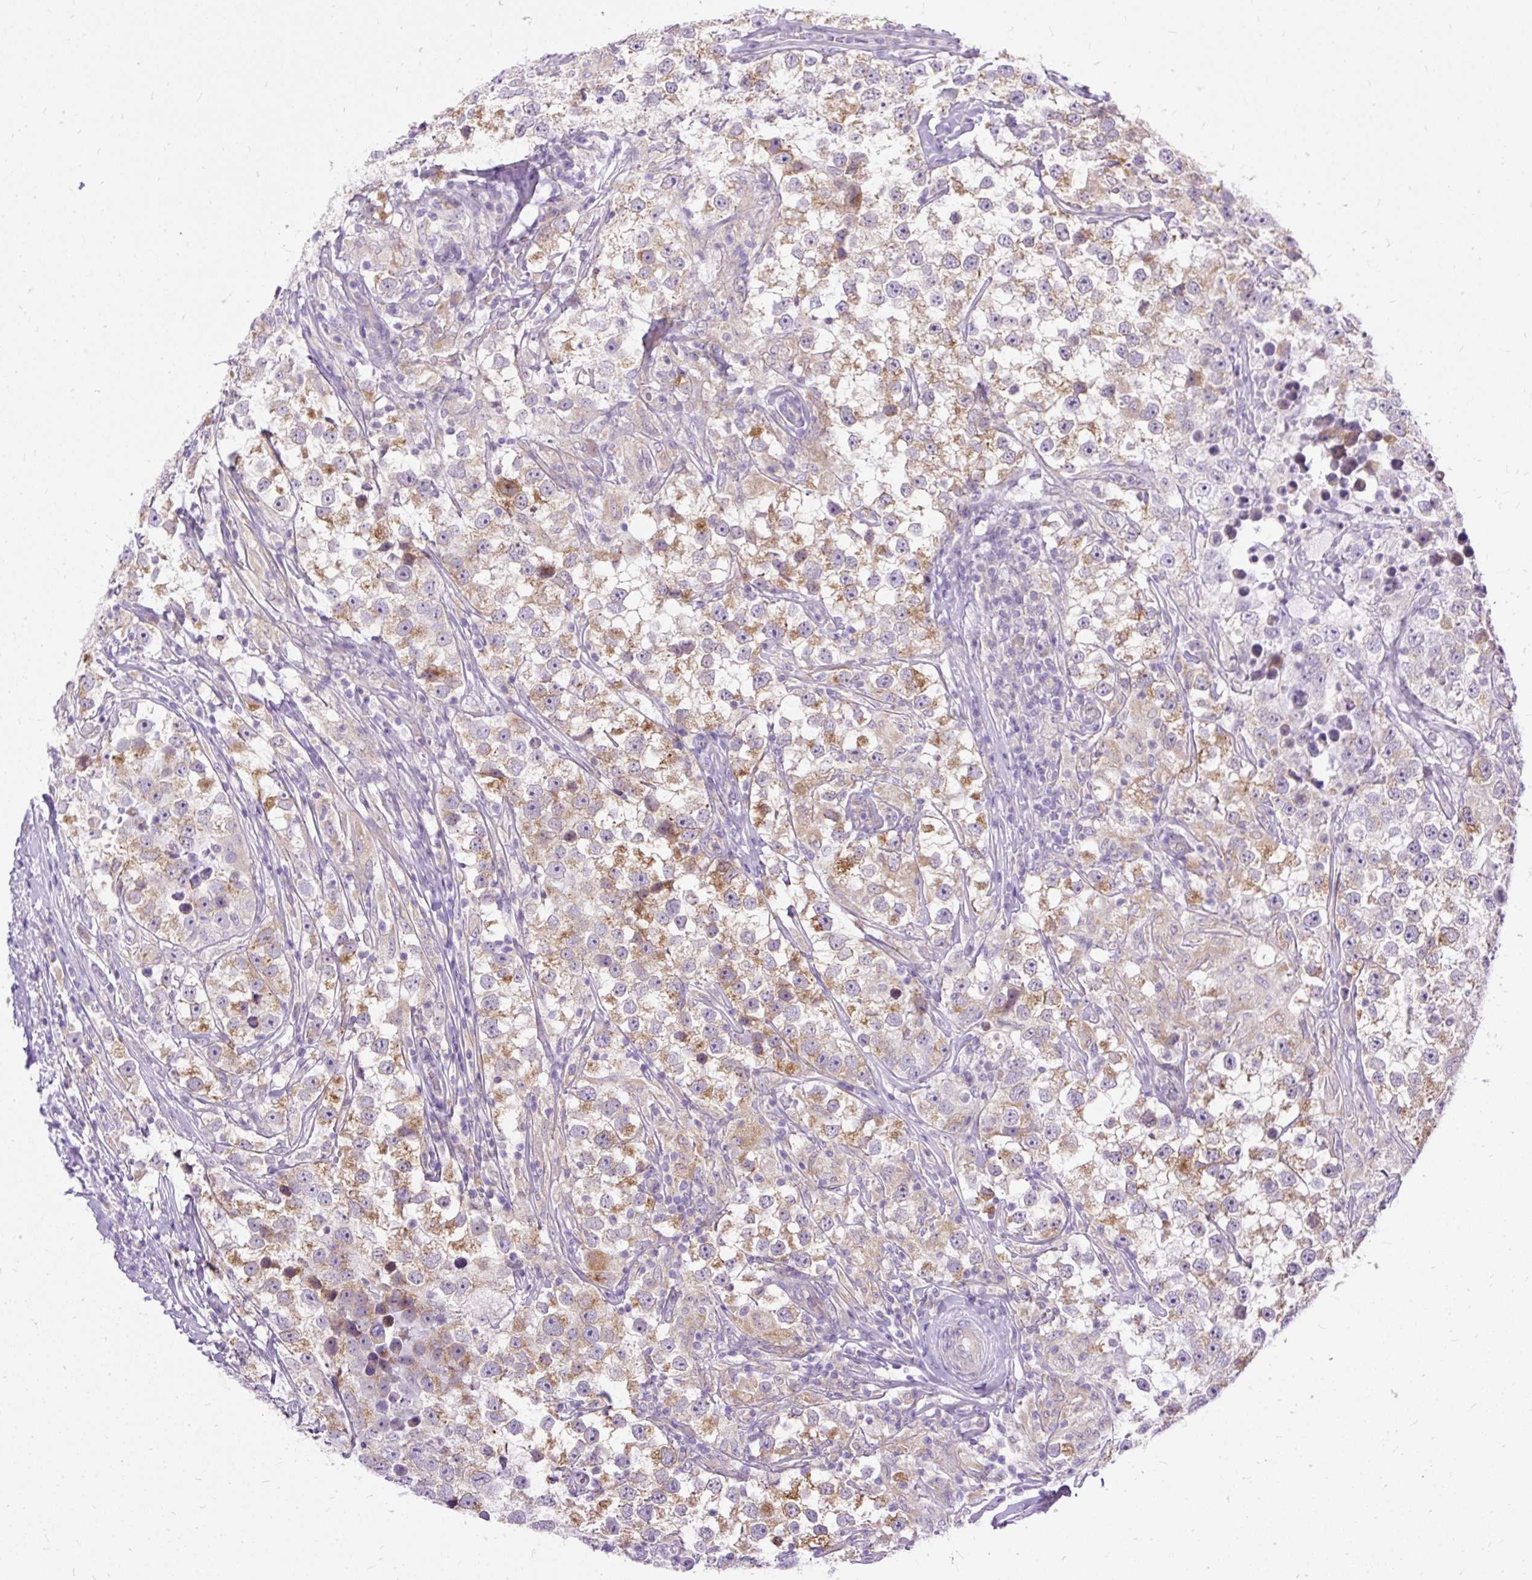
{"staining": {"intensity": "moderate", "quantity": "25%-75%", "location": "cytoplasmic/membranous"}, "tissue": "testis cancer", "cell_type": "Tumor cells", "image_type": "cancer", "snomed": [{"axis": "morphology", "description": "Seminoma, NOS"}, {"axis": "topography", "description": "Testis"}], "caption": "This histopathology image displays IHC staining of human seminoma (testis), with medium moderate cytoplasmic/membranous expression in approximately 25%-75% of tumor cells.", "gene": "AMFR", "patient": {"sex": "male", "age": 46}}